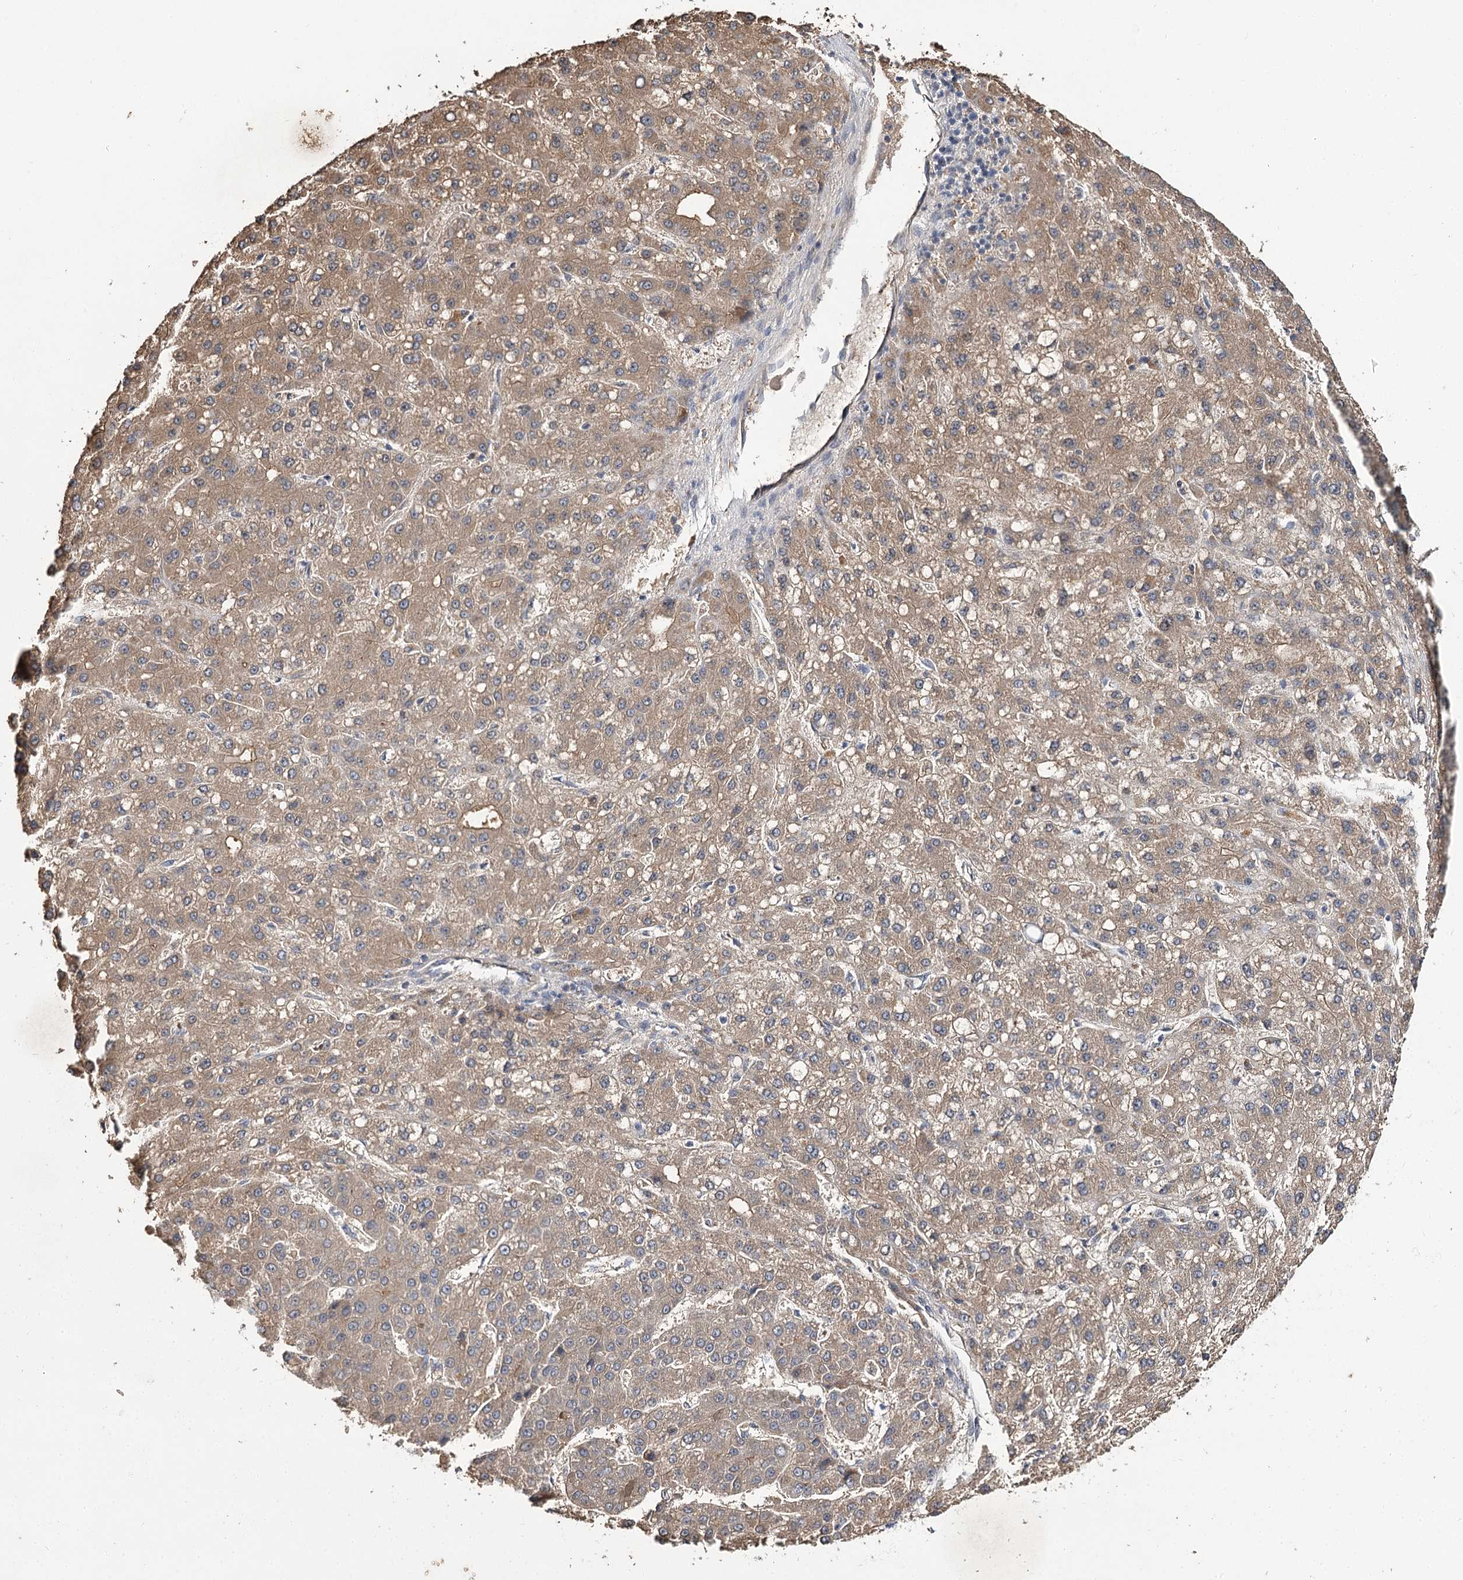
{"staining": {"intensity": "moderate", "quantity": ">75%", "location": "cytoplasmic/membranous"}, "tissue": "liver cancer", "cell_type": "Tumor cells", "image_type": "cancer", "snomed": [{"axis": "morphology", "description": "Carcinoma, Hepatocellular, NOS"}, {"axis": "topography", "description": "Liver"}], "caption": "Protein staining reveals moderate cytoplasmic/membranous expression in approximately >75% of tumor cells in liver cancer (hepatocellular carcinoma).", "gene": "MFN1", "patient": {"sex": "male", "age": 67}}